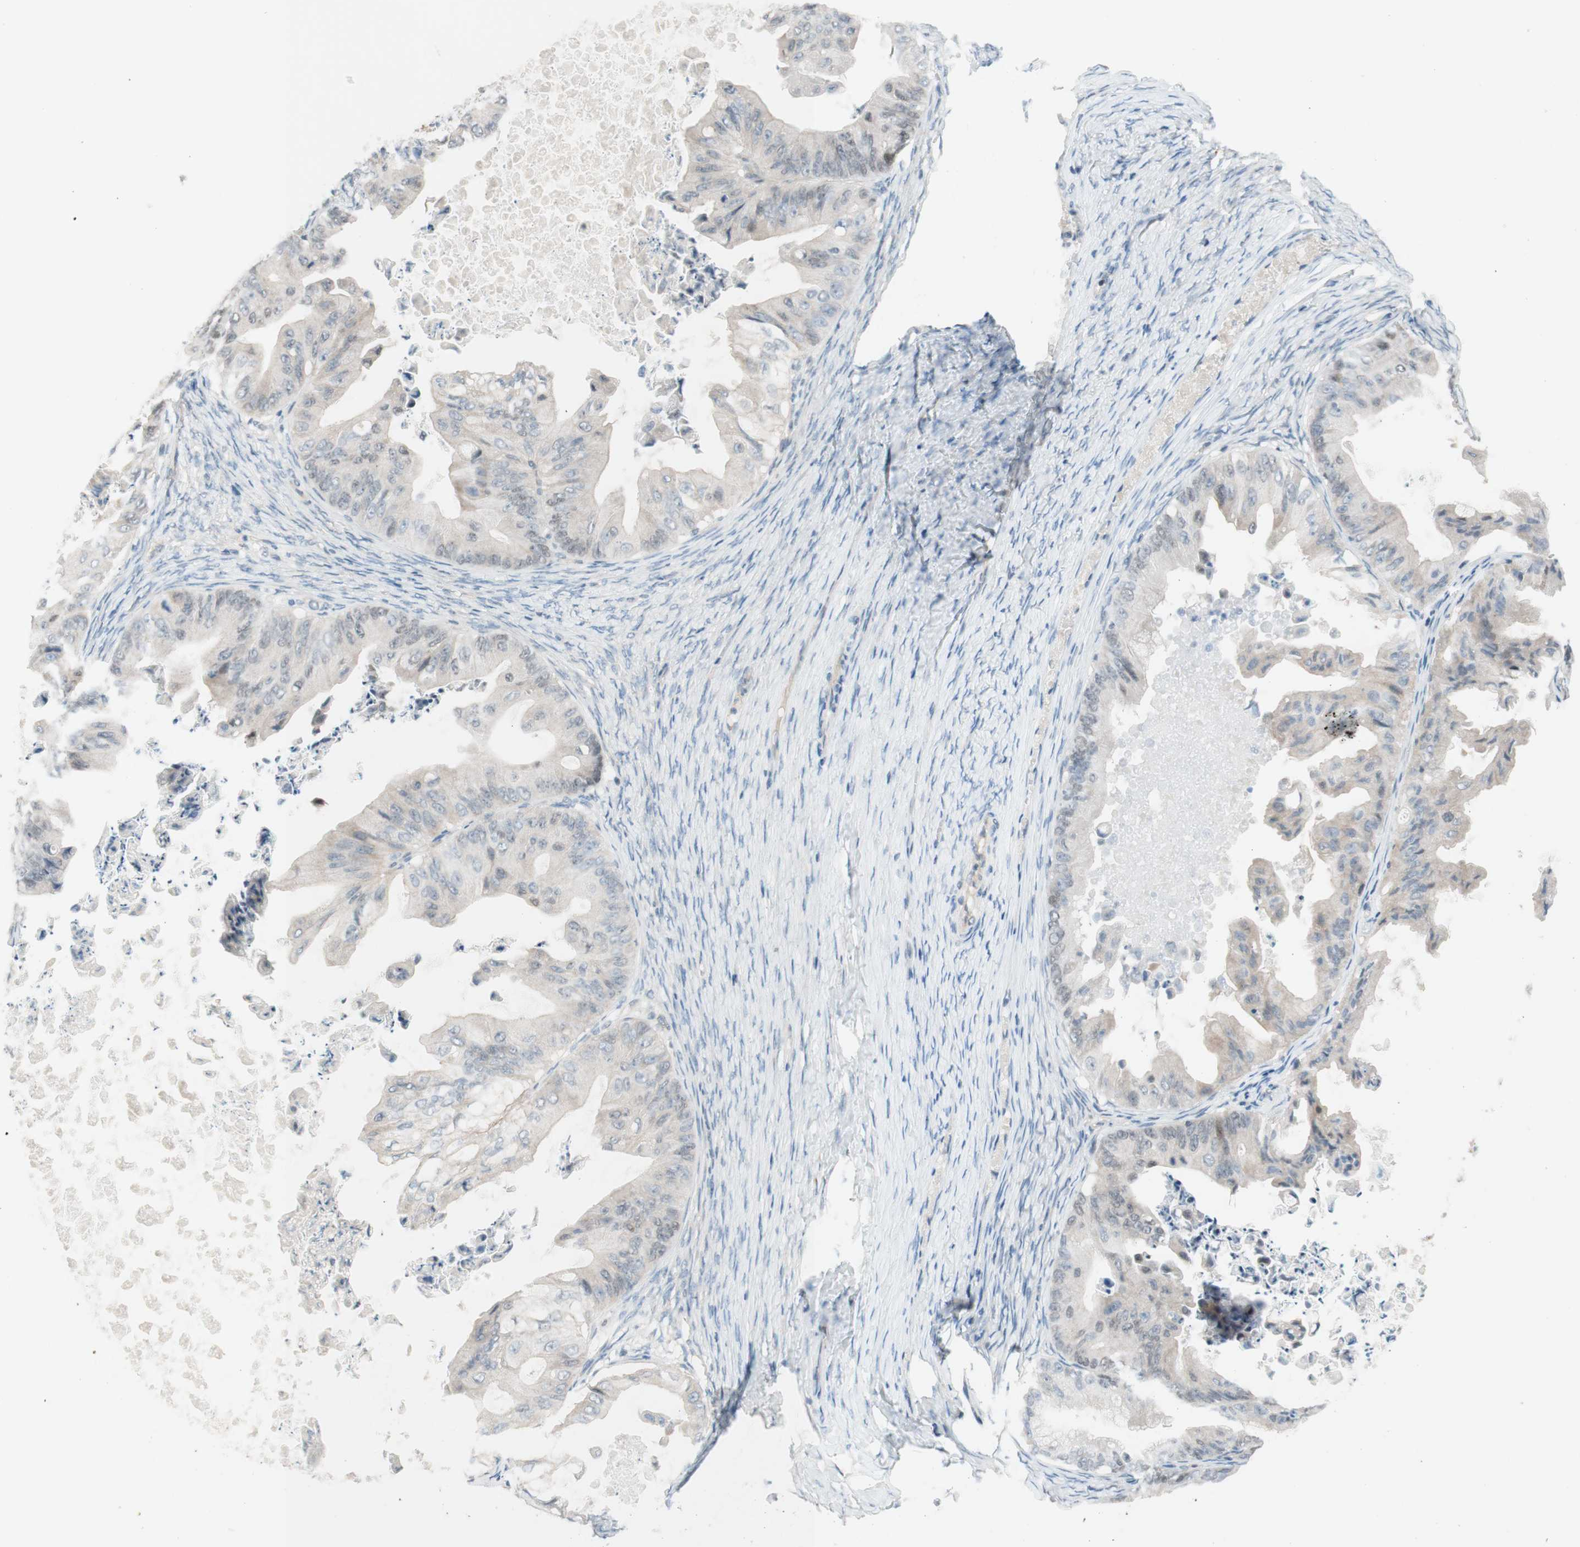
{"staining": {"intensity": "weak", "quantity": "<25%", "location": "nuclear"}, "tissue": "ovarian cancer", "cell_type": "Tumor cells", "image_type": "cancer", "snomed": [{"axis": "morphology", "description": "Cystadenocarcinoma, mucinous, NOS"}, {"axis": "topography", "description": "Ovary"}], "caption": "Mucinous cystadenocarcinoma (ovarian) was stained to show a protein in brown. There is no significant positivity in tumor cells.", "gene": "JPH1", "patient": {"sex": "female", "age": 37}}